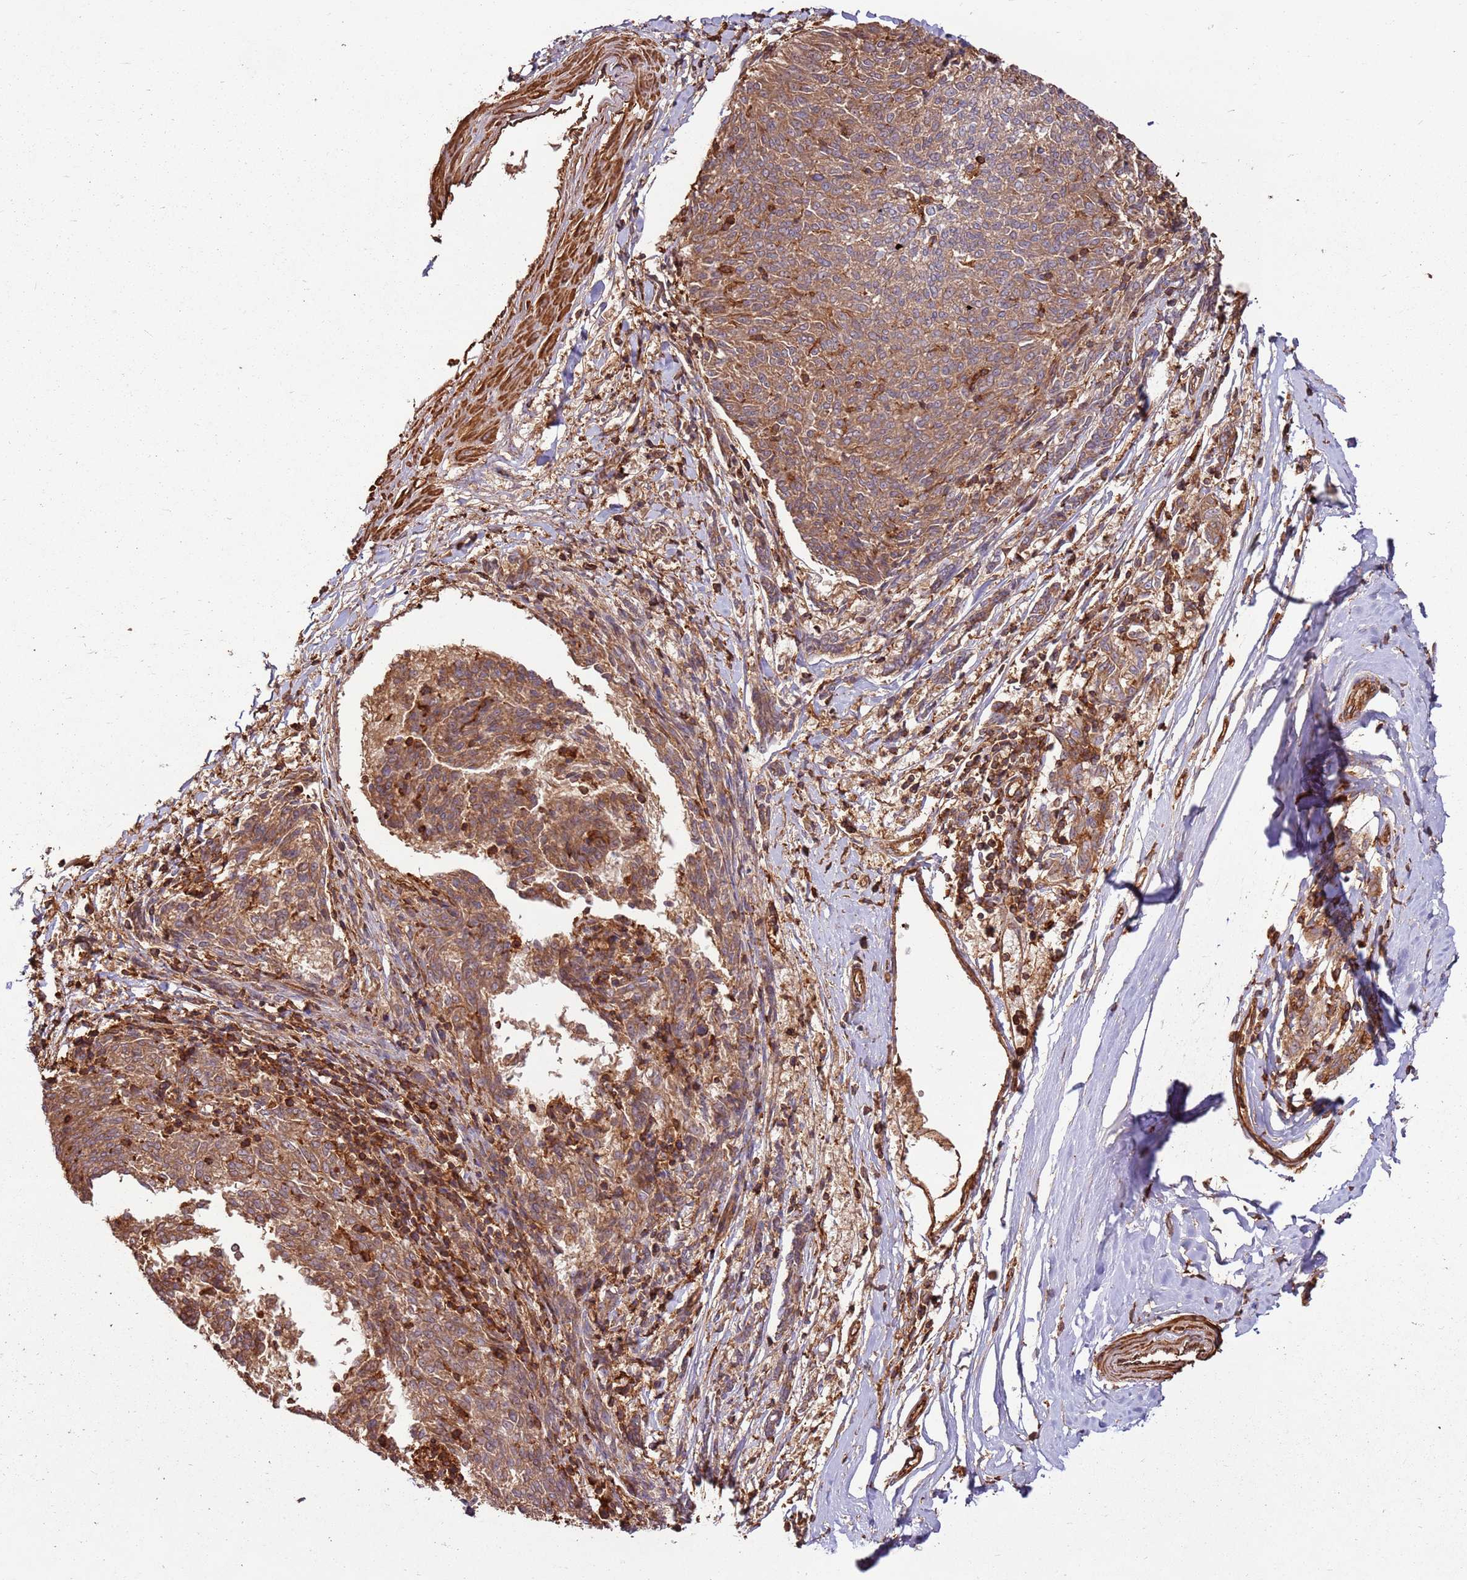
{"staining": {"intensity": "moderate", "quantity": ">75%", "location": "cytoplasmic/membranous"}, "tissue": "melanoma", "cell_type": "Tumor cells", "image_type": "cancer", "snomed": [{"axis": "morphology", "description": "Malignant melanoma, NOS"}, {"axis": "topography", "description": "Skin"}], "caption": "DAB (3,3'-diaminobenzidine) immunohistochemical staining of melanoma exhibits moderate cytoplasmic/membranous protein expression in about >75% of tumor cells.", "gene": "ACVR2A", "patient": {"sex": "female", "age": 72}}